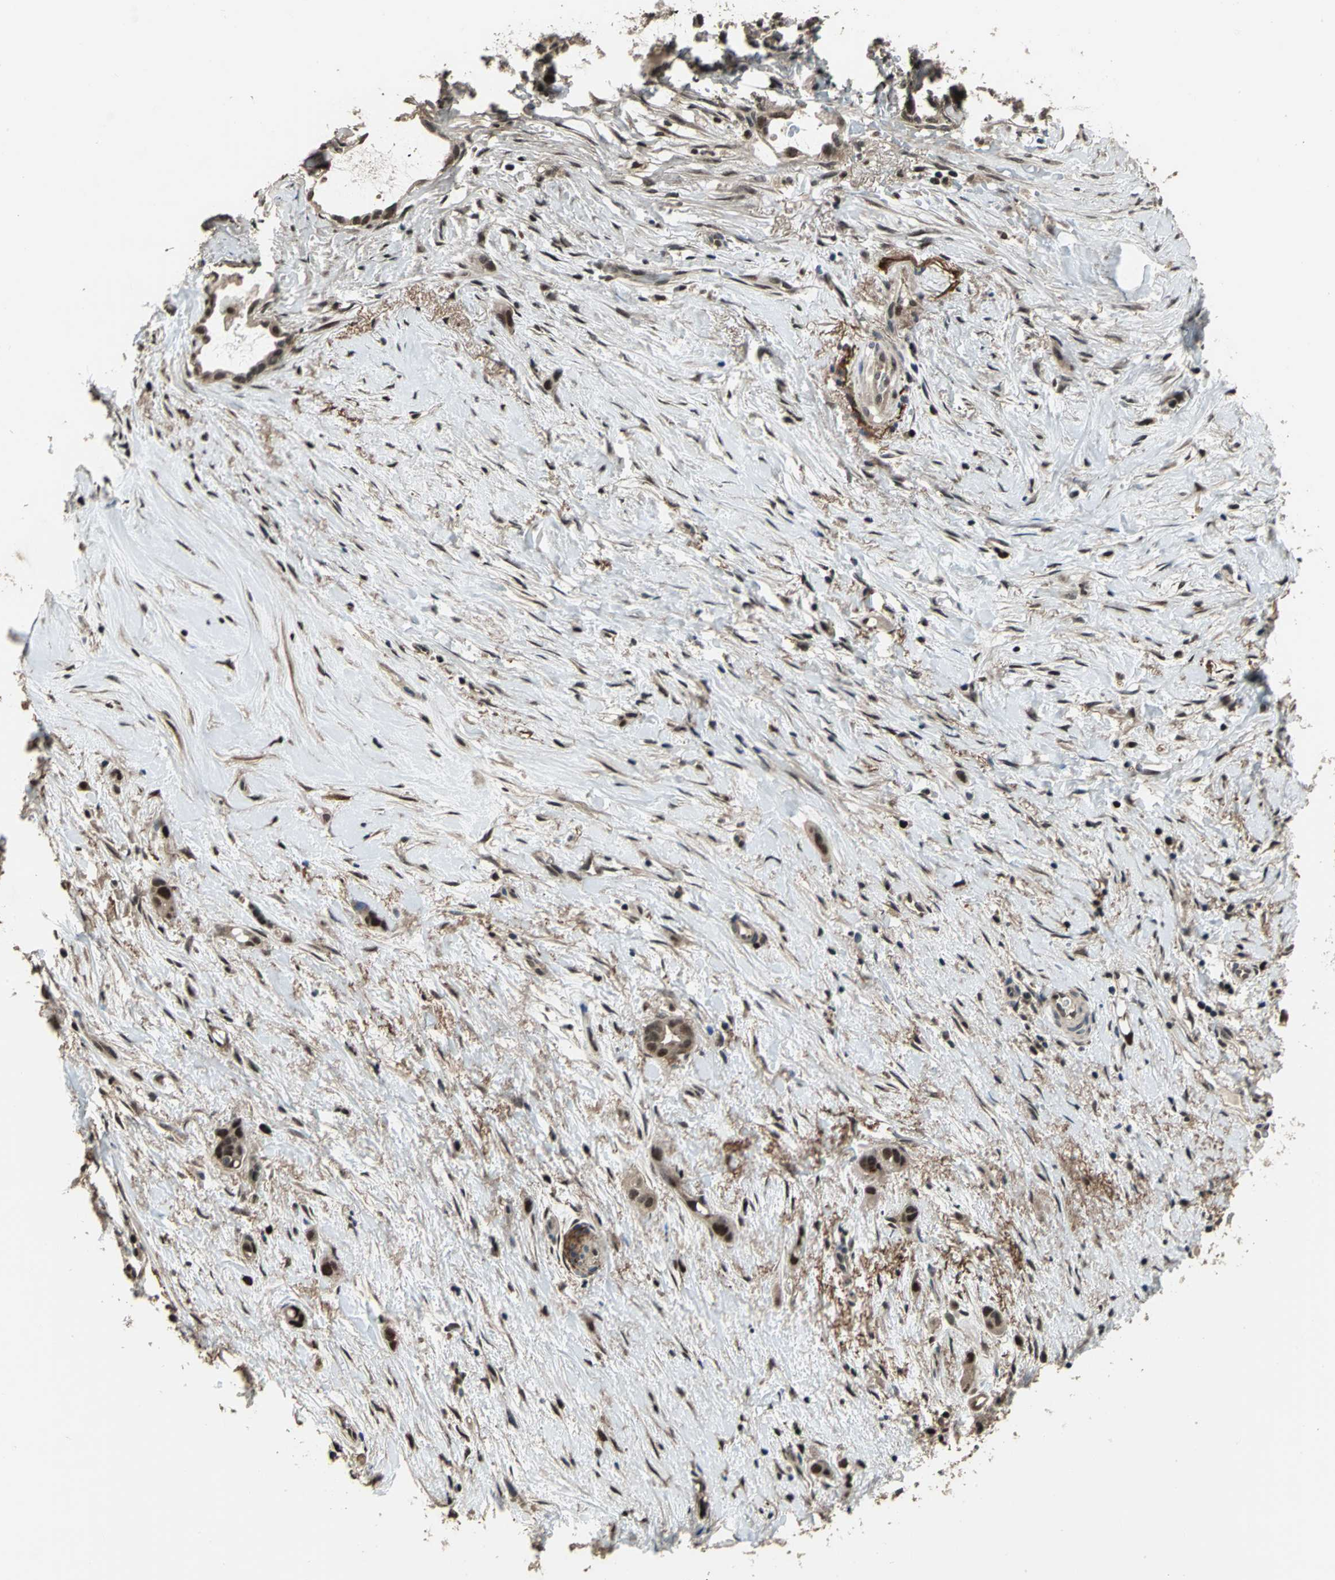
{"staining": {"intensity": "strong", "quantity": ">75%", "location": "nuclear"}, "tissue": "liver cancer", "cell_type": "Tumor cells", "image_type": "cancer", "snomed": [{"axis": "morphology", "description": "Cholangiocarcinoma"}, {"axis": "topography", "description": "Liver"}], "caption": "Brown immunohistochemical staining in human liver cancer (cholangiocarcinoma) demonstrates strong nuclear positivity in approximately >75% of tumor cells.", "gene": "MIS18BP1", "patient": {"sex": "female", "age": 65}}